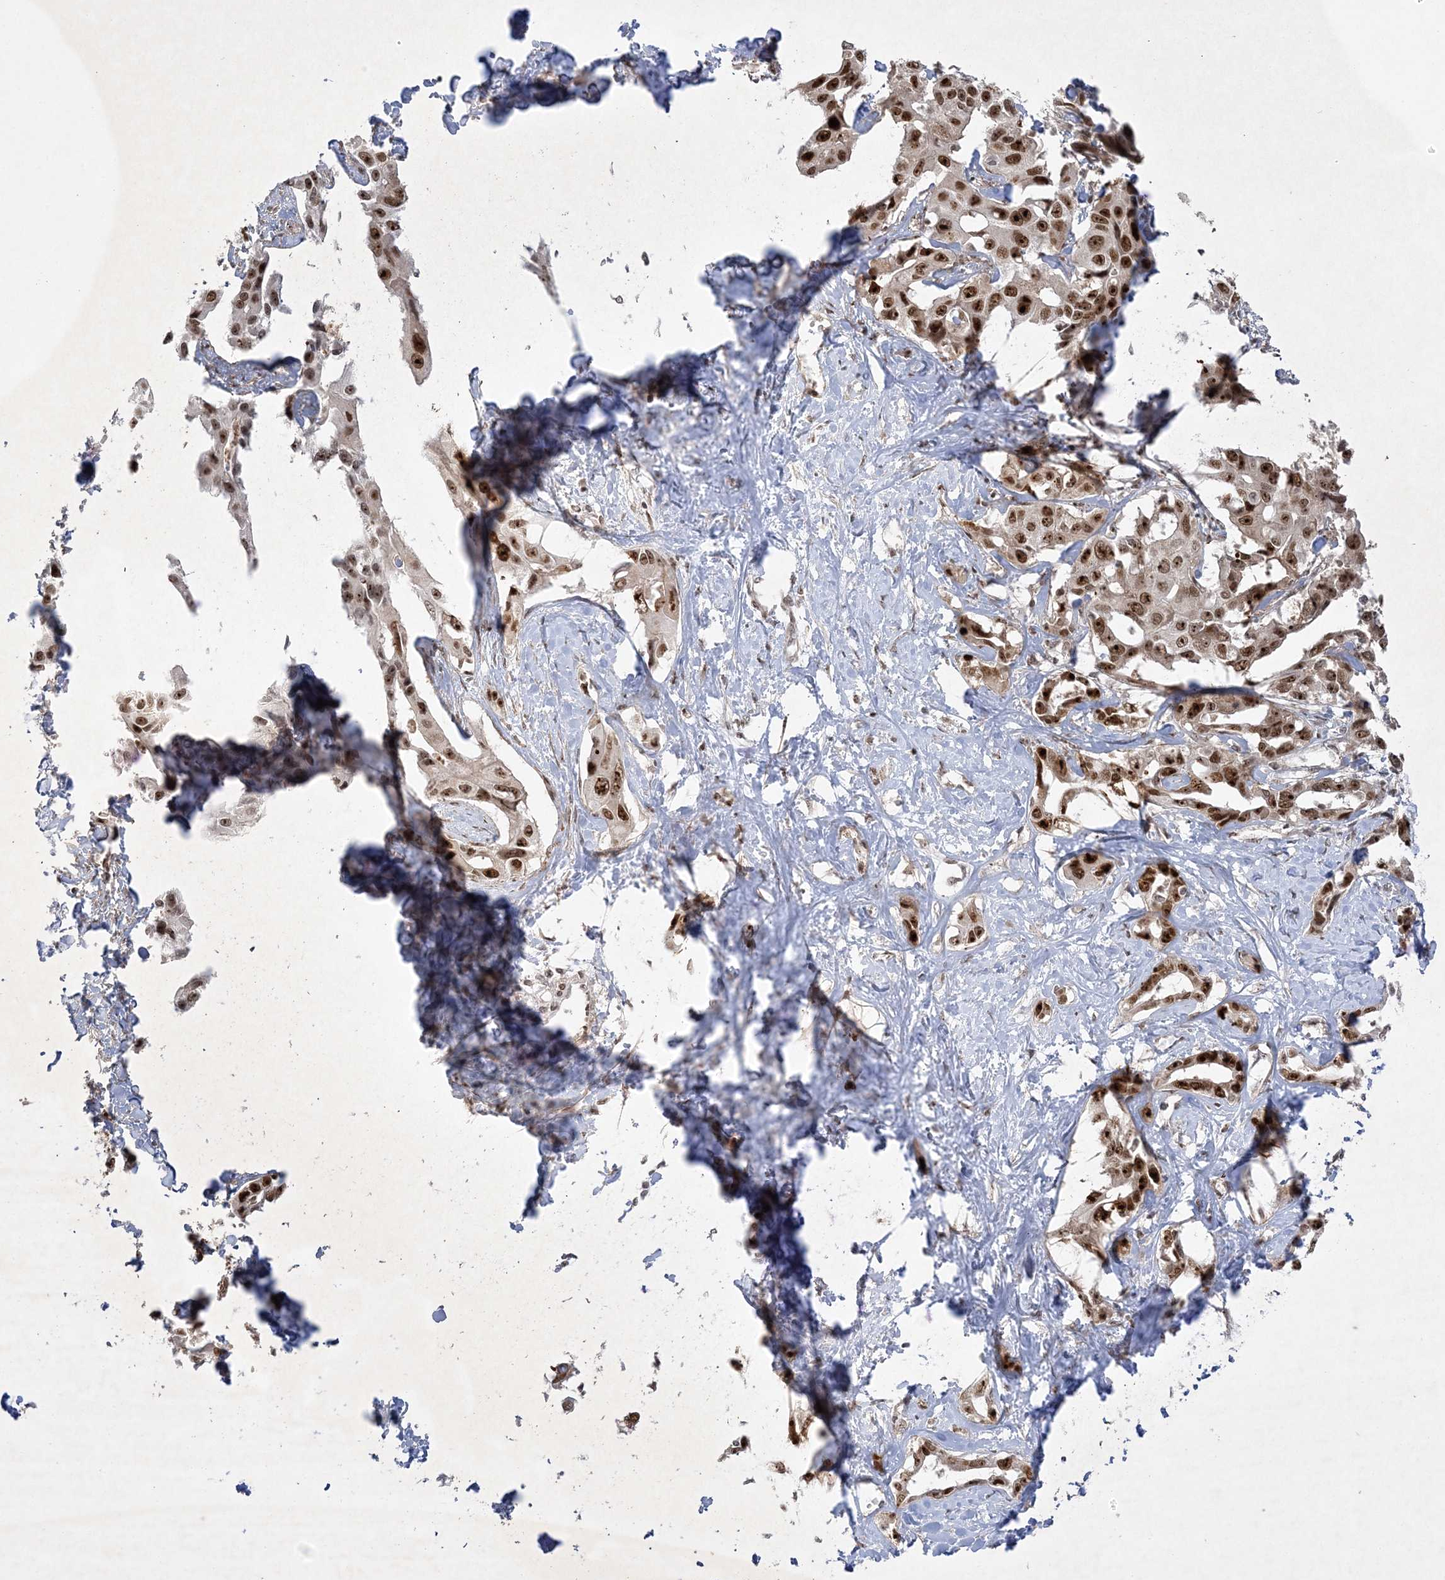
{"staining": {"intensity": "strong", "quantity": ">75%", "location": "nuclear"}, "tissue": "liver cancer", "cell_type": "Tumor cells", "image_type": "cancer", "snomed": [{"axis": "morphology", "description": "Cholangiocarcinoma"}, {"axis": "topography", "description": "Liver"}], "caption": "High-magnification brightfield microscopy of cholangiocarcinoma (liver) stained with DAB (brown) and counterstained with hematoxylin (blue). tumor cells exhibit strong nuclear positivity is seen in about>75% of cells. (Stains: DAB (3,3'-diaminobenzidine) in brown, nuclei in blue, Microscopy: brightfield microscopy at high magnification).", "gene": "NPM3", "patient": {"sex": "male", "age": 59}}